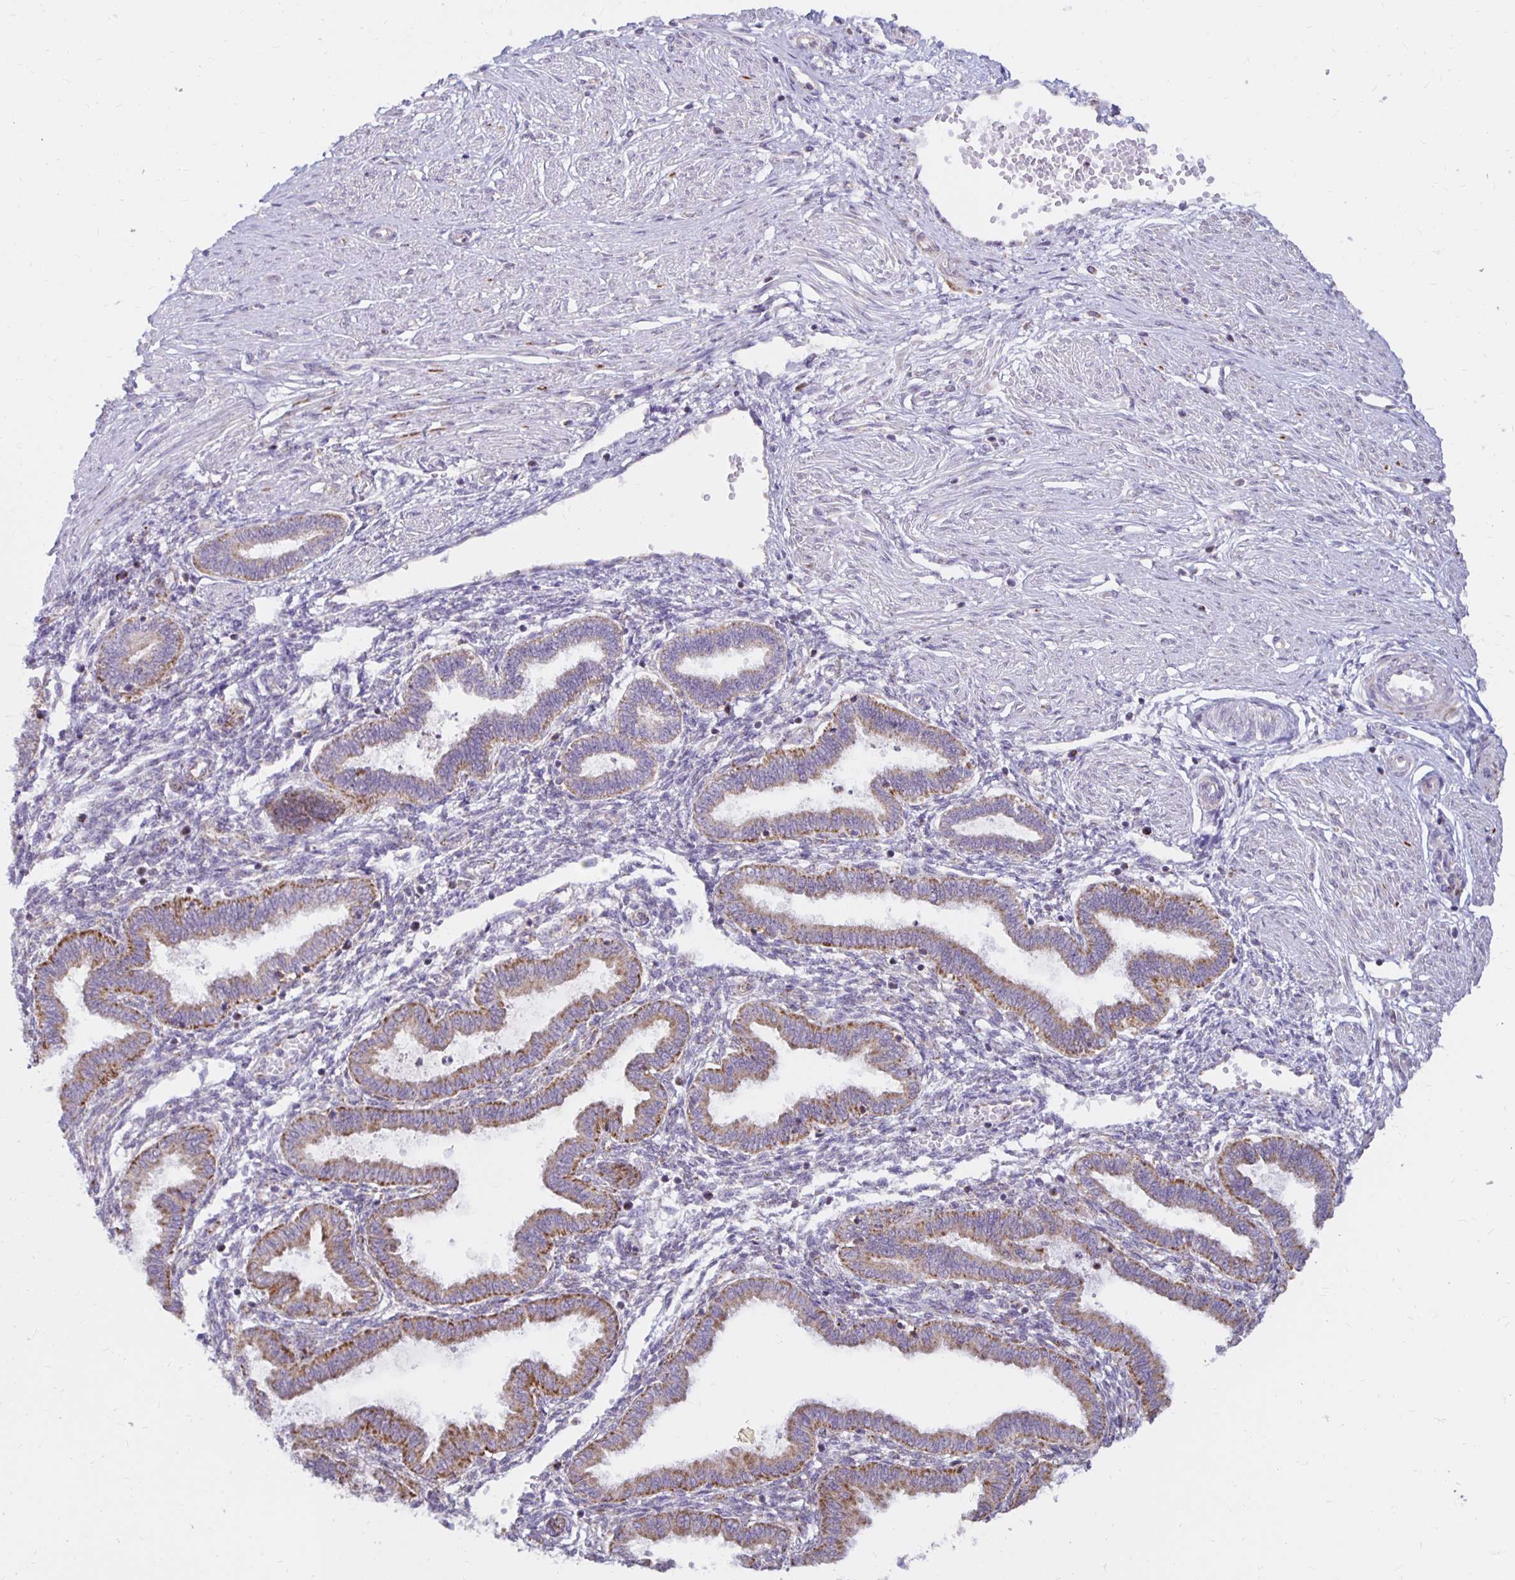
{"staining": {"intensity": "moderate", "quantity": "<25%", "location": "cytoplasmic/membranous"}, "tissue": "endometrium", "cell_type": "Cells in endometrial stroma", "image_type": "normal", "snomed": [{"axis": "morphology", "description": "Normal tissue, NOS"}, {"axis": "topography", "description": "Endometrium"}], "caption": "This micrograph demonstrates IHC staining of benign human endometrium, with low moderate cytoplasmic/membranous expression in approximately <25% of cells in endometrial stroma.", "gene": "IER3", "patient": {"sex": "female", "age": 33}}